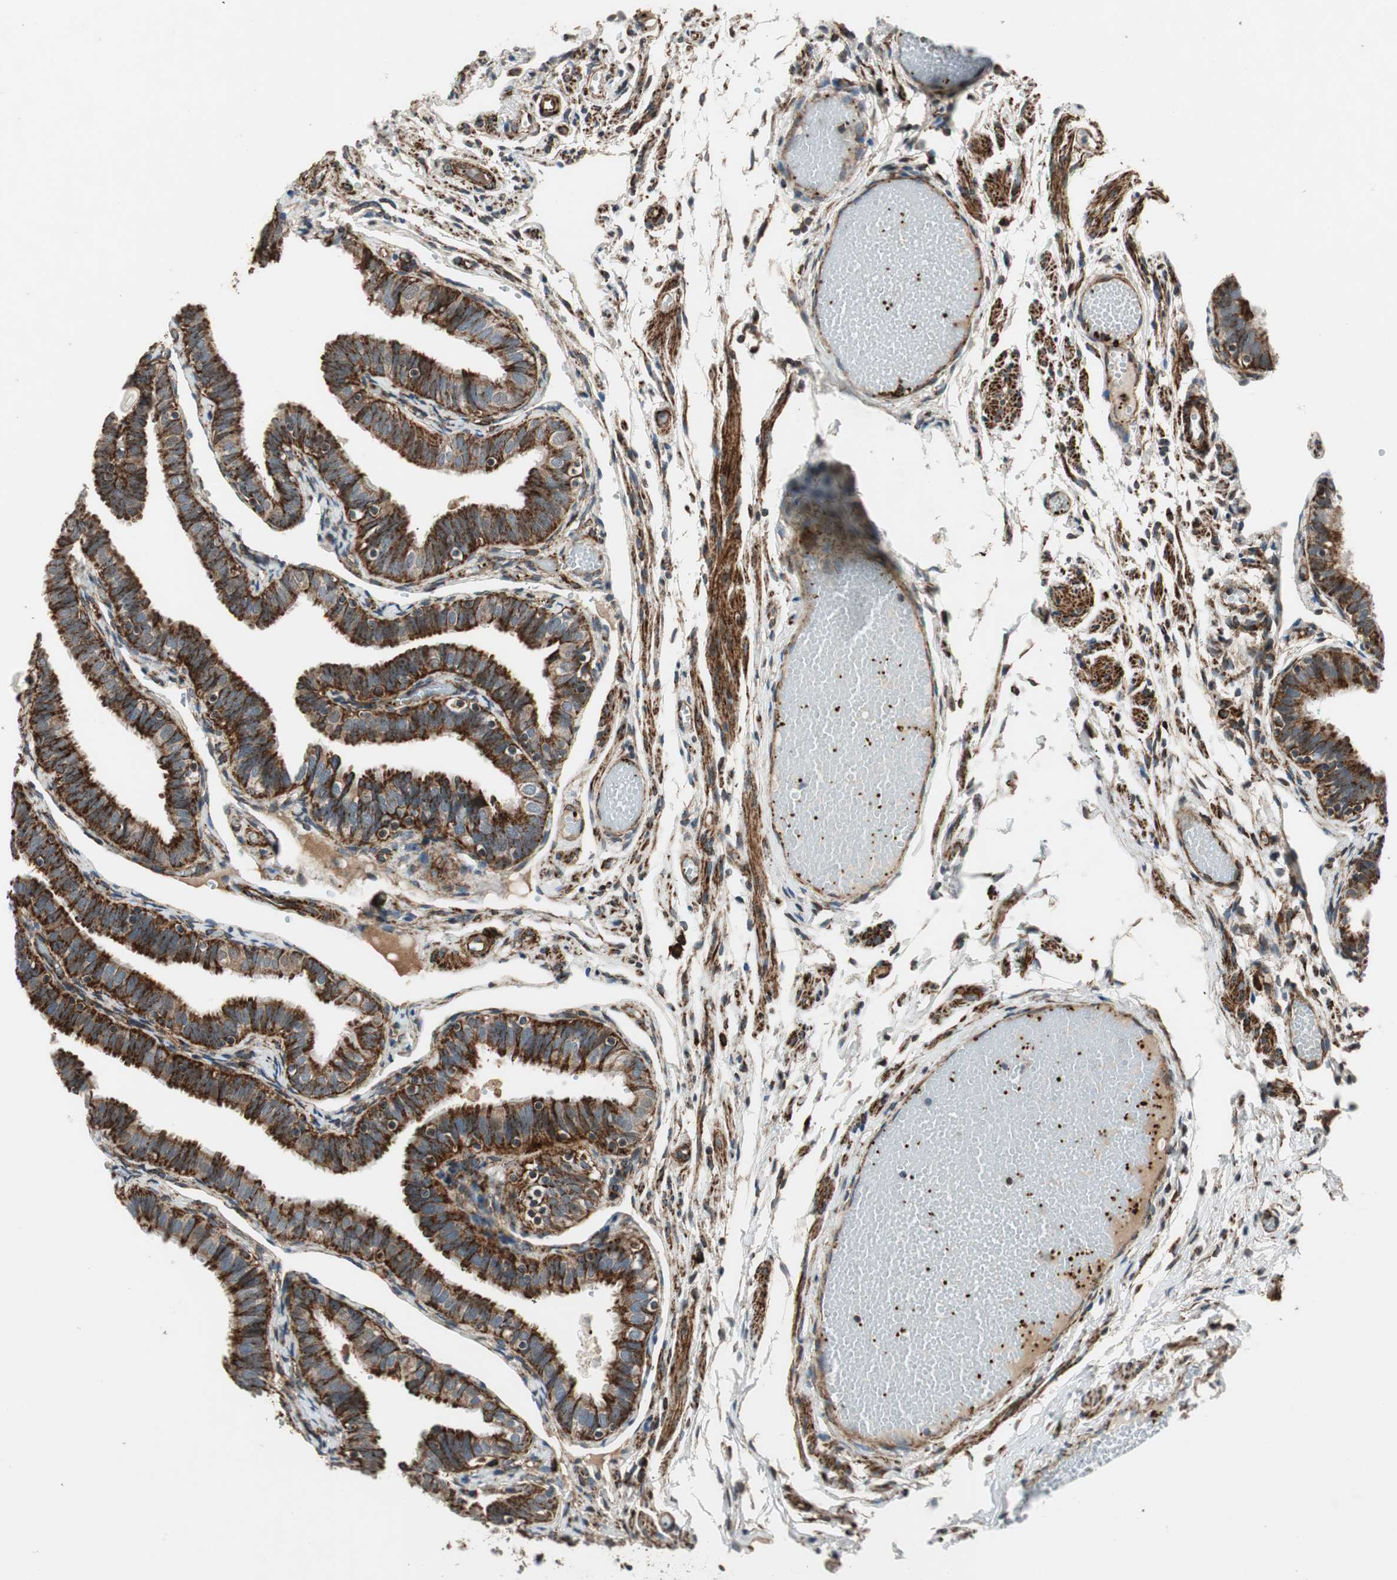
{"staining": {"intensity": "strong", "quantity": ">75%", "location": "cytoplasmic/membranous"}, "tissue": "fallopian tube", "cell_type": "Glandular cells", "image_type": "normal", "snomed": [{"axis": "morphology", "description": "Normal tissue, NOS"}, {"axis": "topography", "description": "Fallopian tube"}], "caption": "Immunohistochemistry (IHC) (DAB) staining of unremarkable fallopian tube exhibits strong cytoplasmic/membranous protein expression in about >75% of glandular cells.", "gene": "AKAP1", "patient": {"sex": "female", "age": 46}}